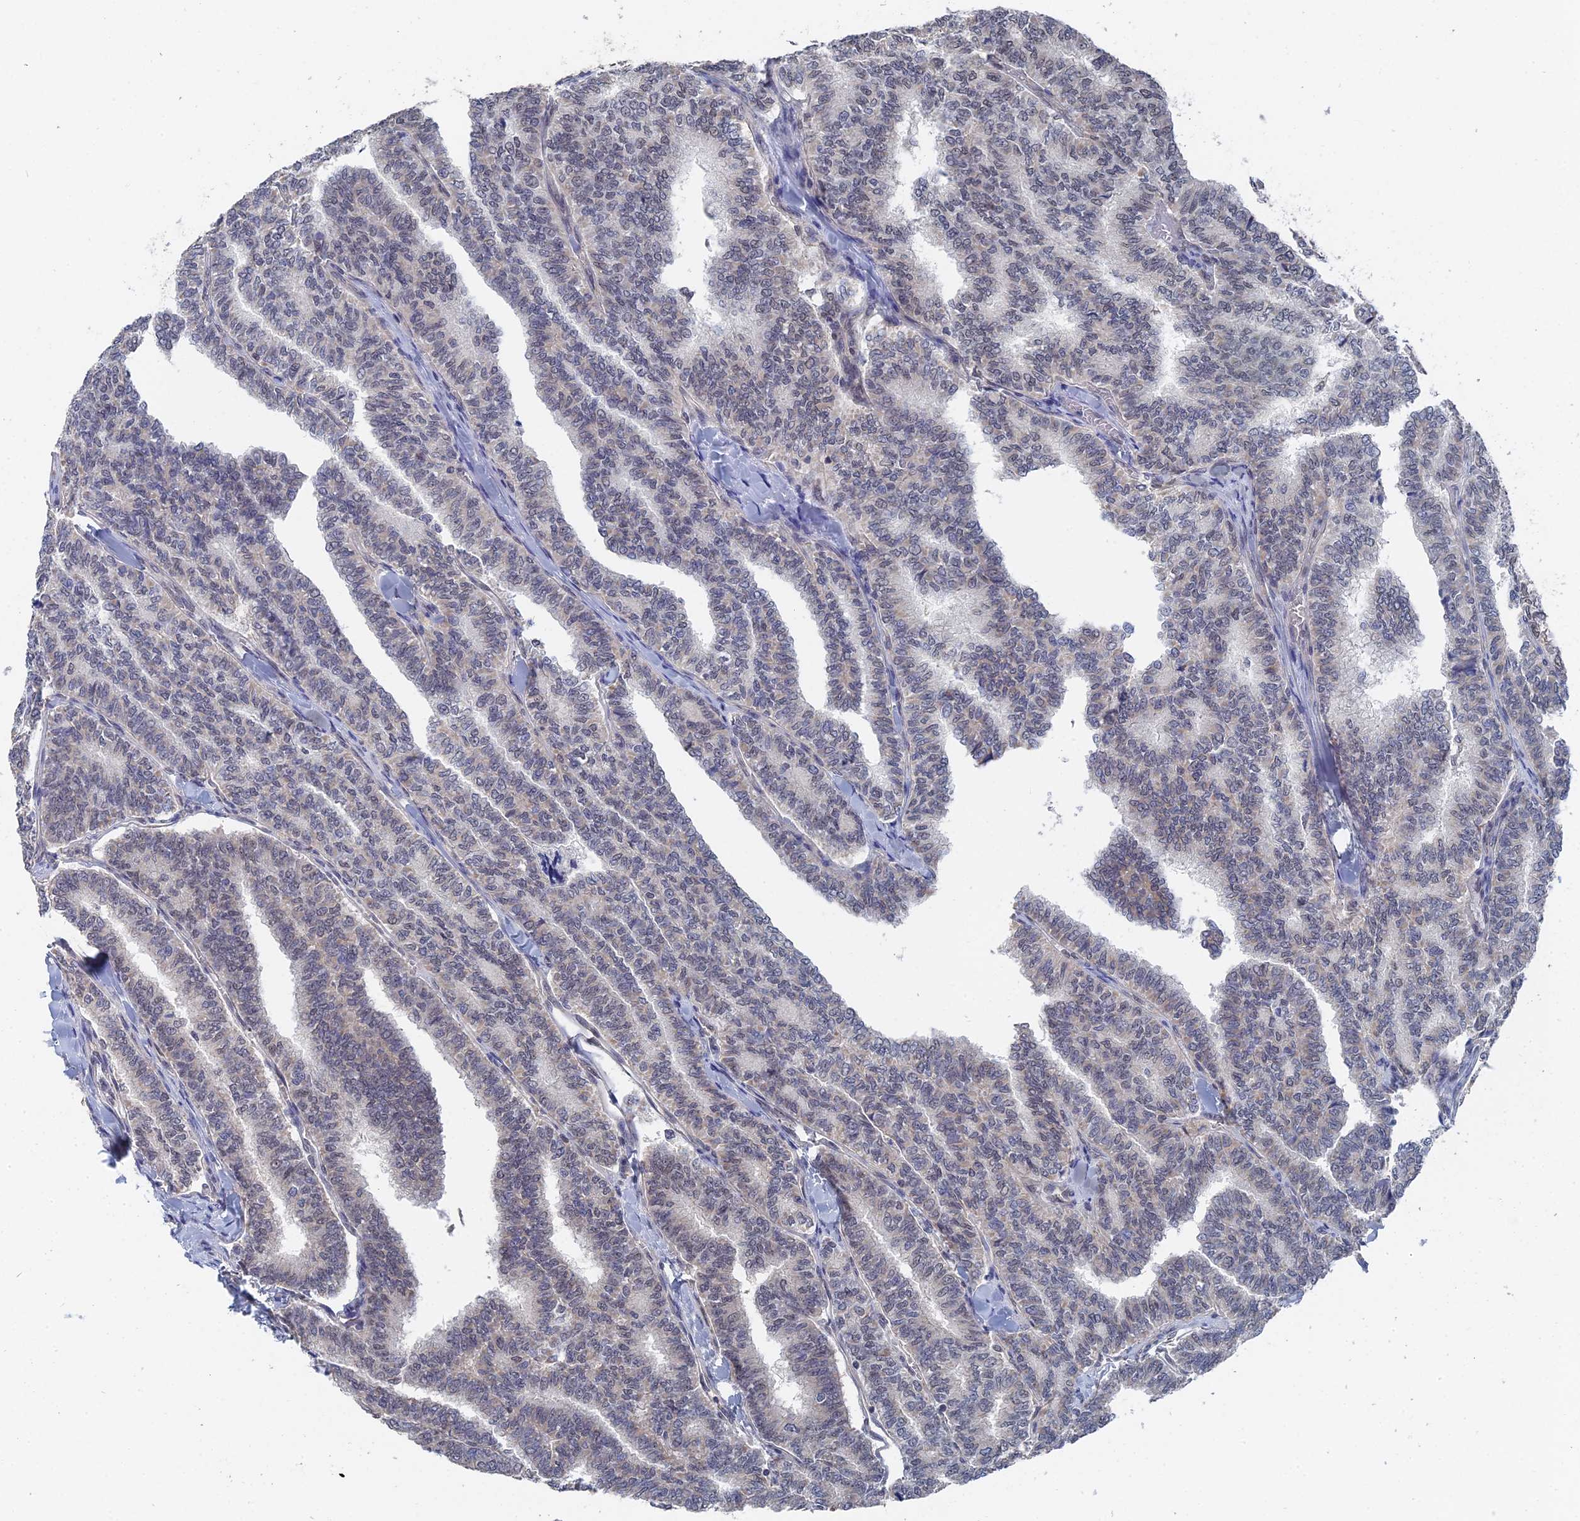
{"staining": {"intensity": "weak", "quantity": "<25%", "location": "nuclear"}, "tissue": "thyroid cancer", "cell_type": "Tumor cells", "image_type": "cancer", "snomed": [{"axis": "morphology", "description": "Papillary adenocarcinoma, NOS"}, {"axis": "topography", "description": "Thyroid gland"}], "caption": "Thyroid cancer was stained to show a protein in brown. There is no significant staining in tumor cells.", "gene": "TSSC4", "patient": {"sex": "female", "age": 35}}